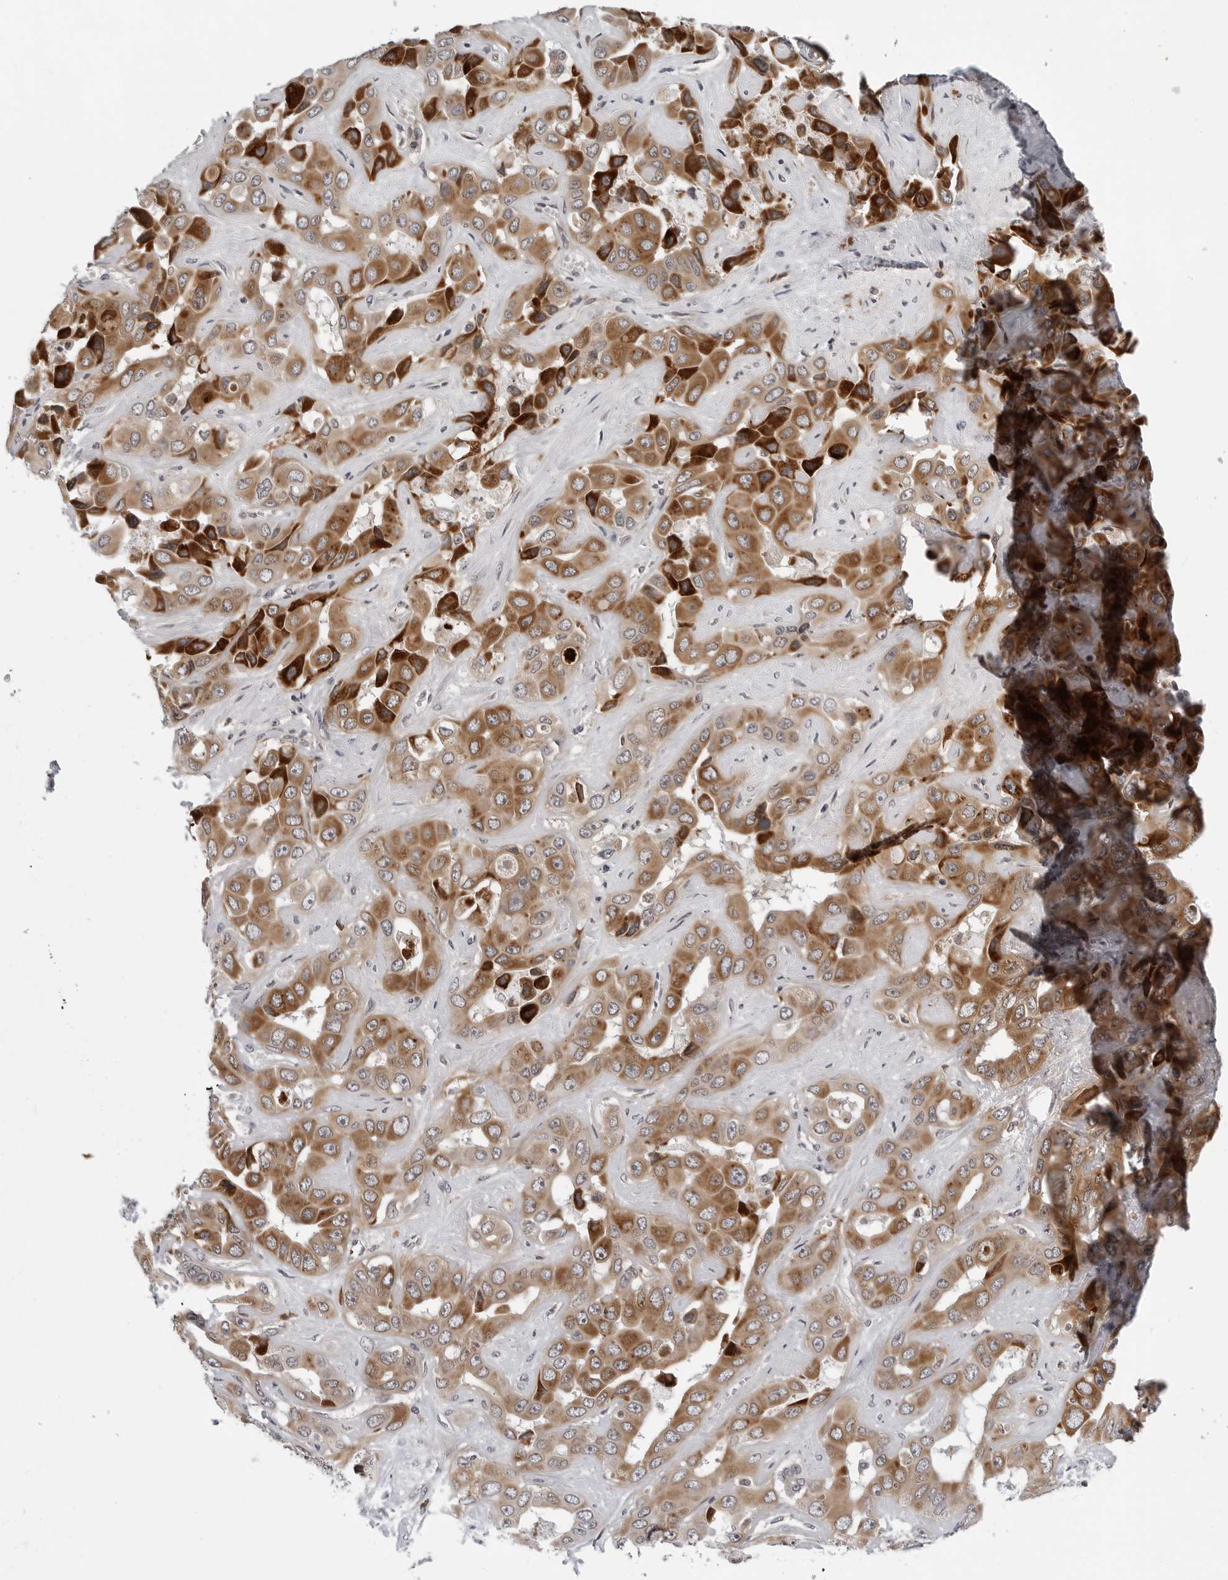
{"staining": {"intensity": "strong", "quantity": "25%-75%", "location": "cytoplasmic/membranous"}, "tissue": "liver cancer", "cell_type": "Tumor cells", "image_type": "cancer", "snomed": [{"axis": "morphology", "description": "Cholangiocarcinoma"}, {"axis": "topography", "description": "Liver"}], "caption": "A high-resolution photomicrograph shows IHC staining of cholangiocarcinoma (liver), which displays strong cytoplasmic/membranous expression in approximately 25%-75% of tumor cells. (DAB IHC with brightfield microscopy, high magnification).", "gene": "KIAA1614", "patient": {"sex": "female", "age": 52}}